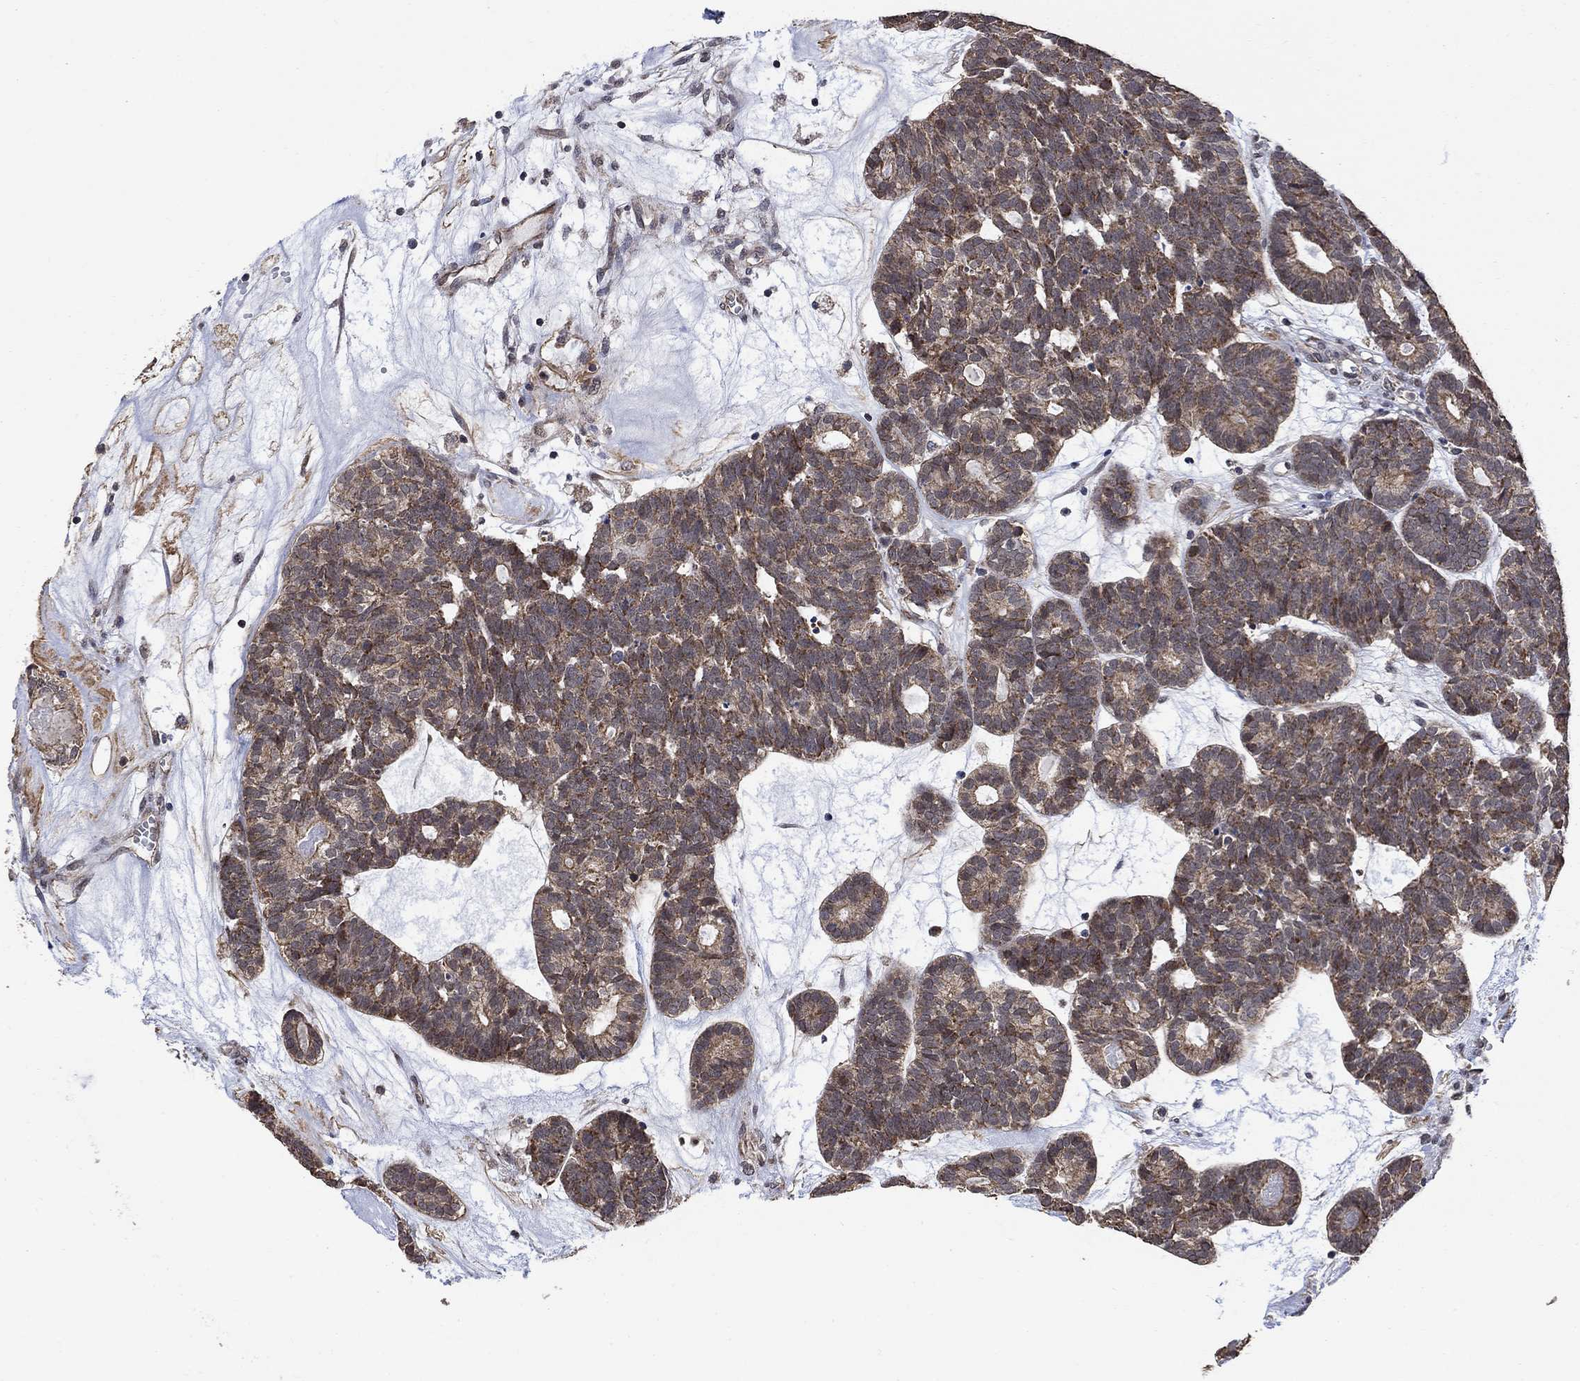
{"staining": {"intensity": "moderate", "quantity": "25%-75%", "location": "cytoplasmic/membranous"}, "tissue": "head and neck cancer", "cell_type": "Tumor cells", "image_type": "cancer", "snomed": [{"axis": "morphology", "description": "Adenocarcinoma, NOS"}, {"axis": "topography", "description": "Head-Neck"}], "caption": "This is an image of immunohistochemistry (IHC) staining of head and neck cancer (adenocarcinoma), which shows moderate positivity in the cytoplasmic/membranous of tumor cells.", "gene": "ANKRA2", "patient": {"sex": "female", "age": 81}}